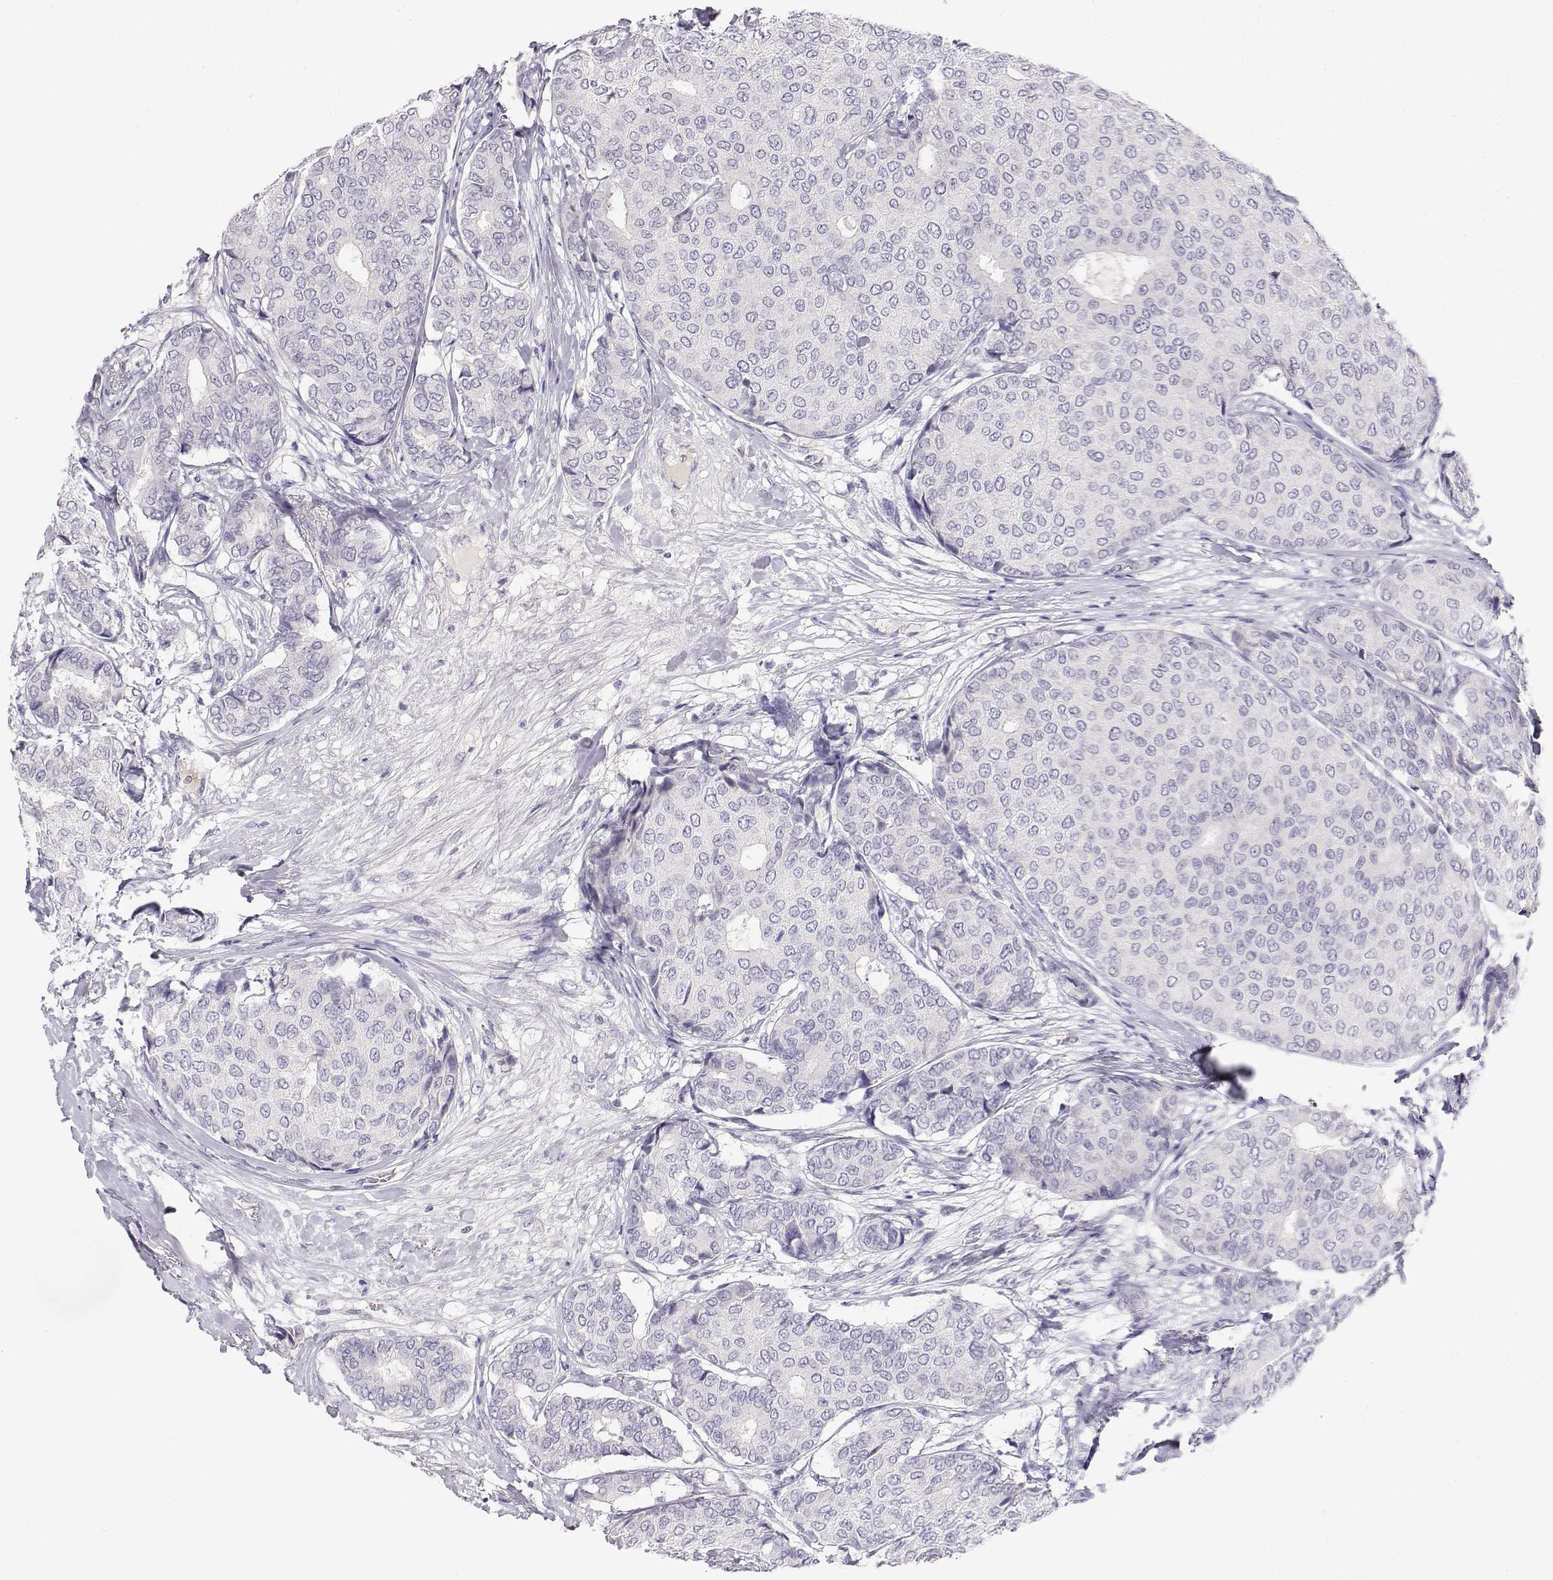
{"staining": {"intensity": "negative", "quantity": "none", "location": "none"}, "tissue": "breast cancer", "cell_type": "Tumor cells", "image_type": "cancer", "snomed": [{"axis": "morphology", "description": "Duct carcinoma"}, {"axis": "topography", "description": "Breast"}], "caption": "Immunohistochemical staining of breast cancer (intraductal carcinoma) shows no significant positivity in tumor cells.", "gene": "CDHR1", "patient": {"sex": "female", "age": 75}}